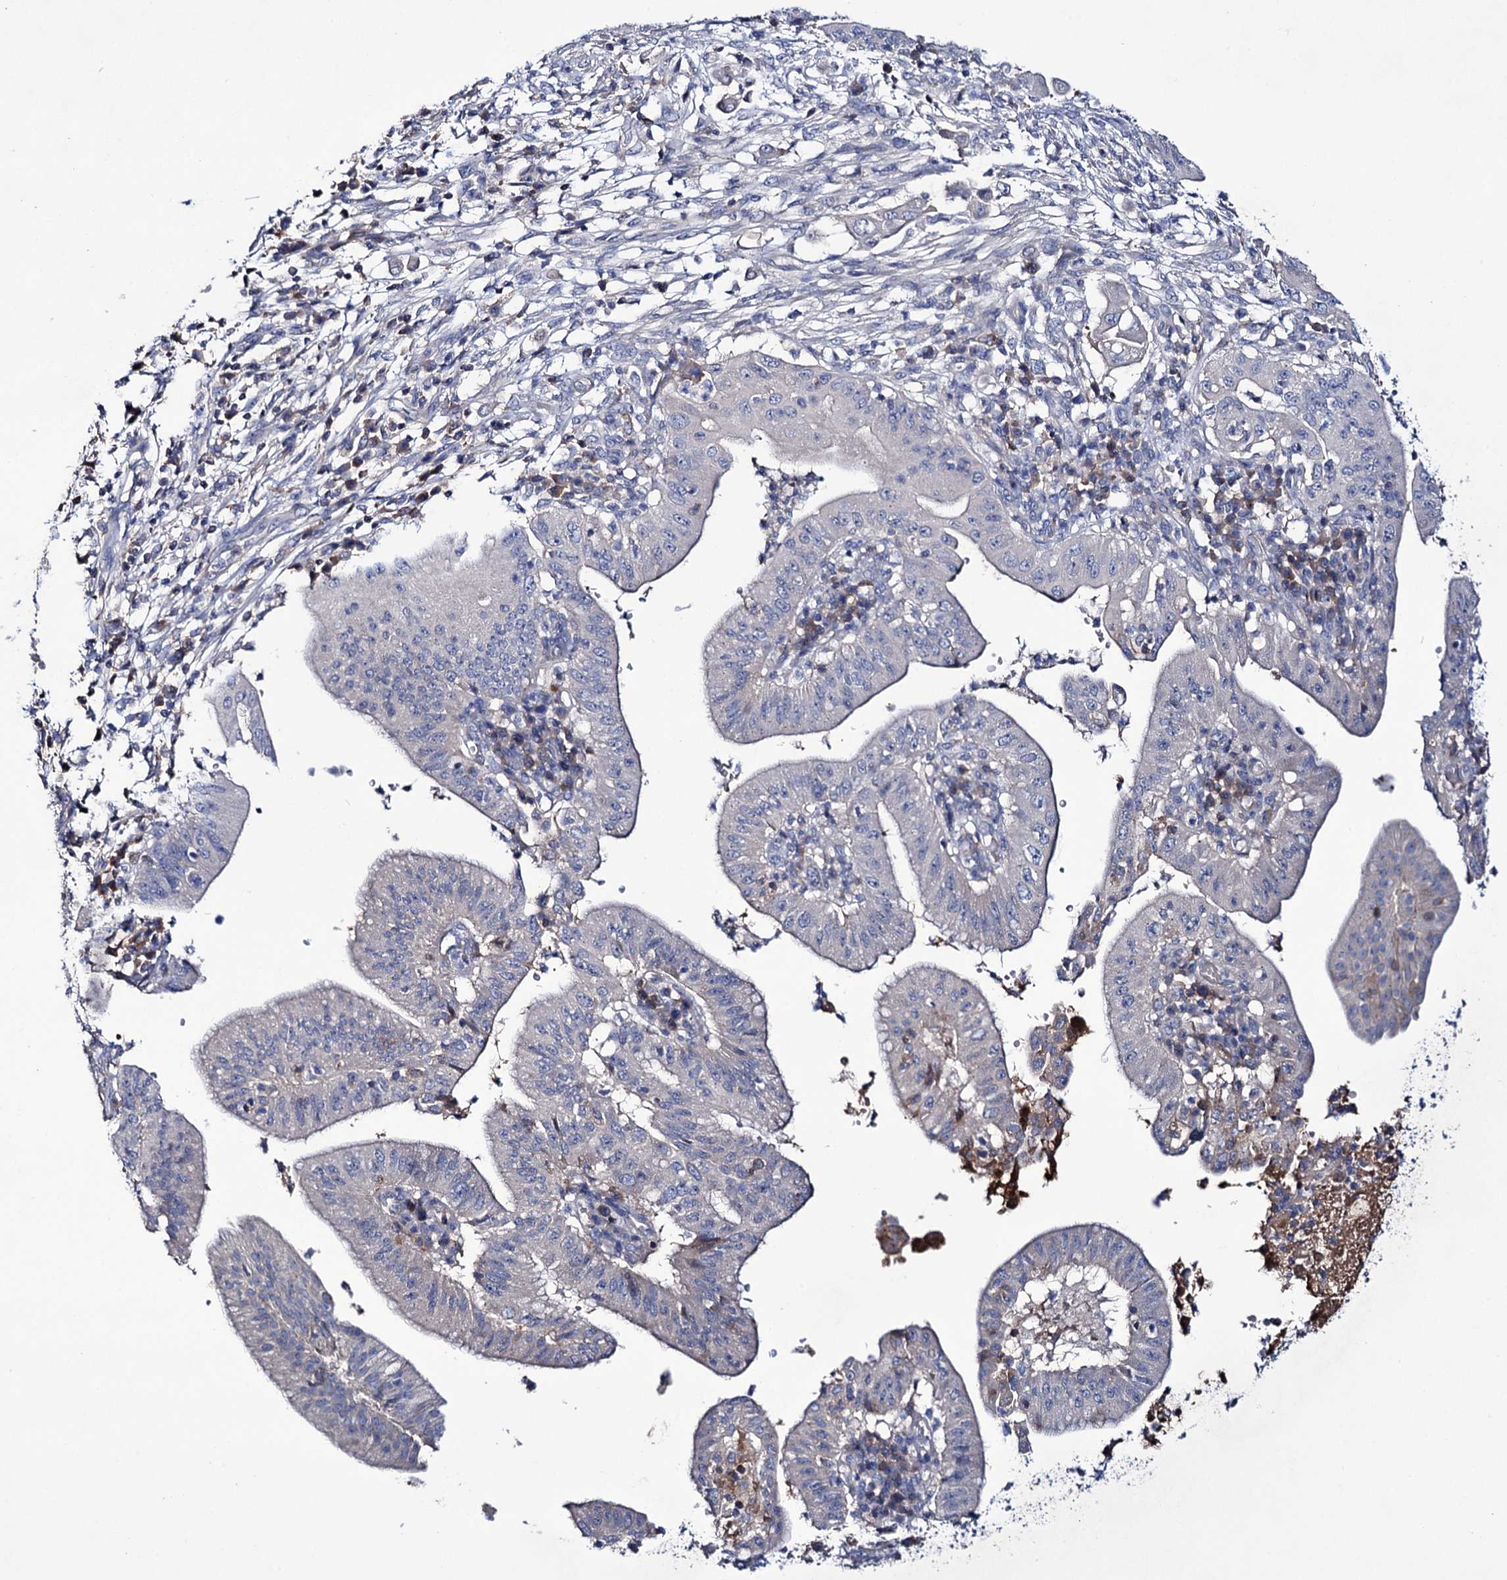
{"staining": {"intensity": "weak", "quantity": "<25%", "location": "cytoplasmic/membranous"}, "tissue": "pancreatic cancer", "cell_type": "Tumor cells", "image_type": "cancer", "snomed": [{"axis": "morphology", "description": "Adenocarcinoma, NOS"}, {"axis": "topography", "description": "Pancreas"}], "caption": "DAB immunohistochemical staining of human adenocarcinoma (pancreatic) displays no significant expression in tumor cells.", "gene": "PPP1R32", "patient": {"sex": "male", "age": 68}}